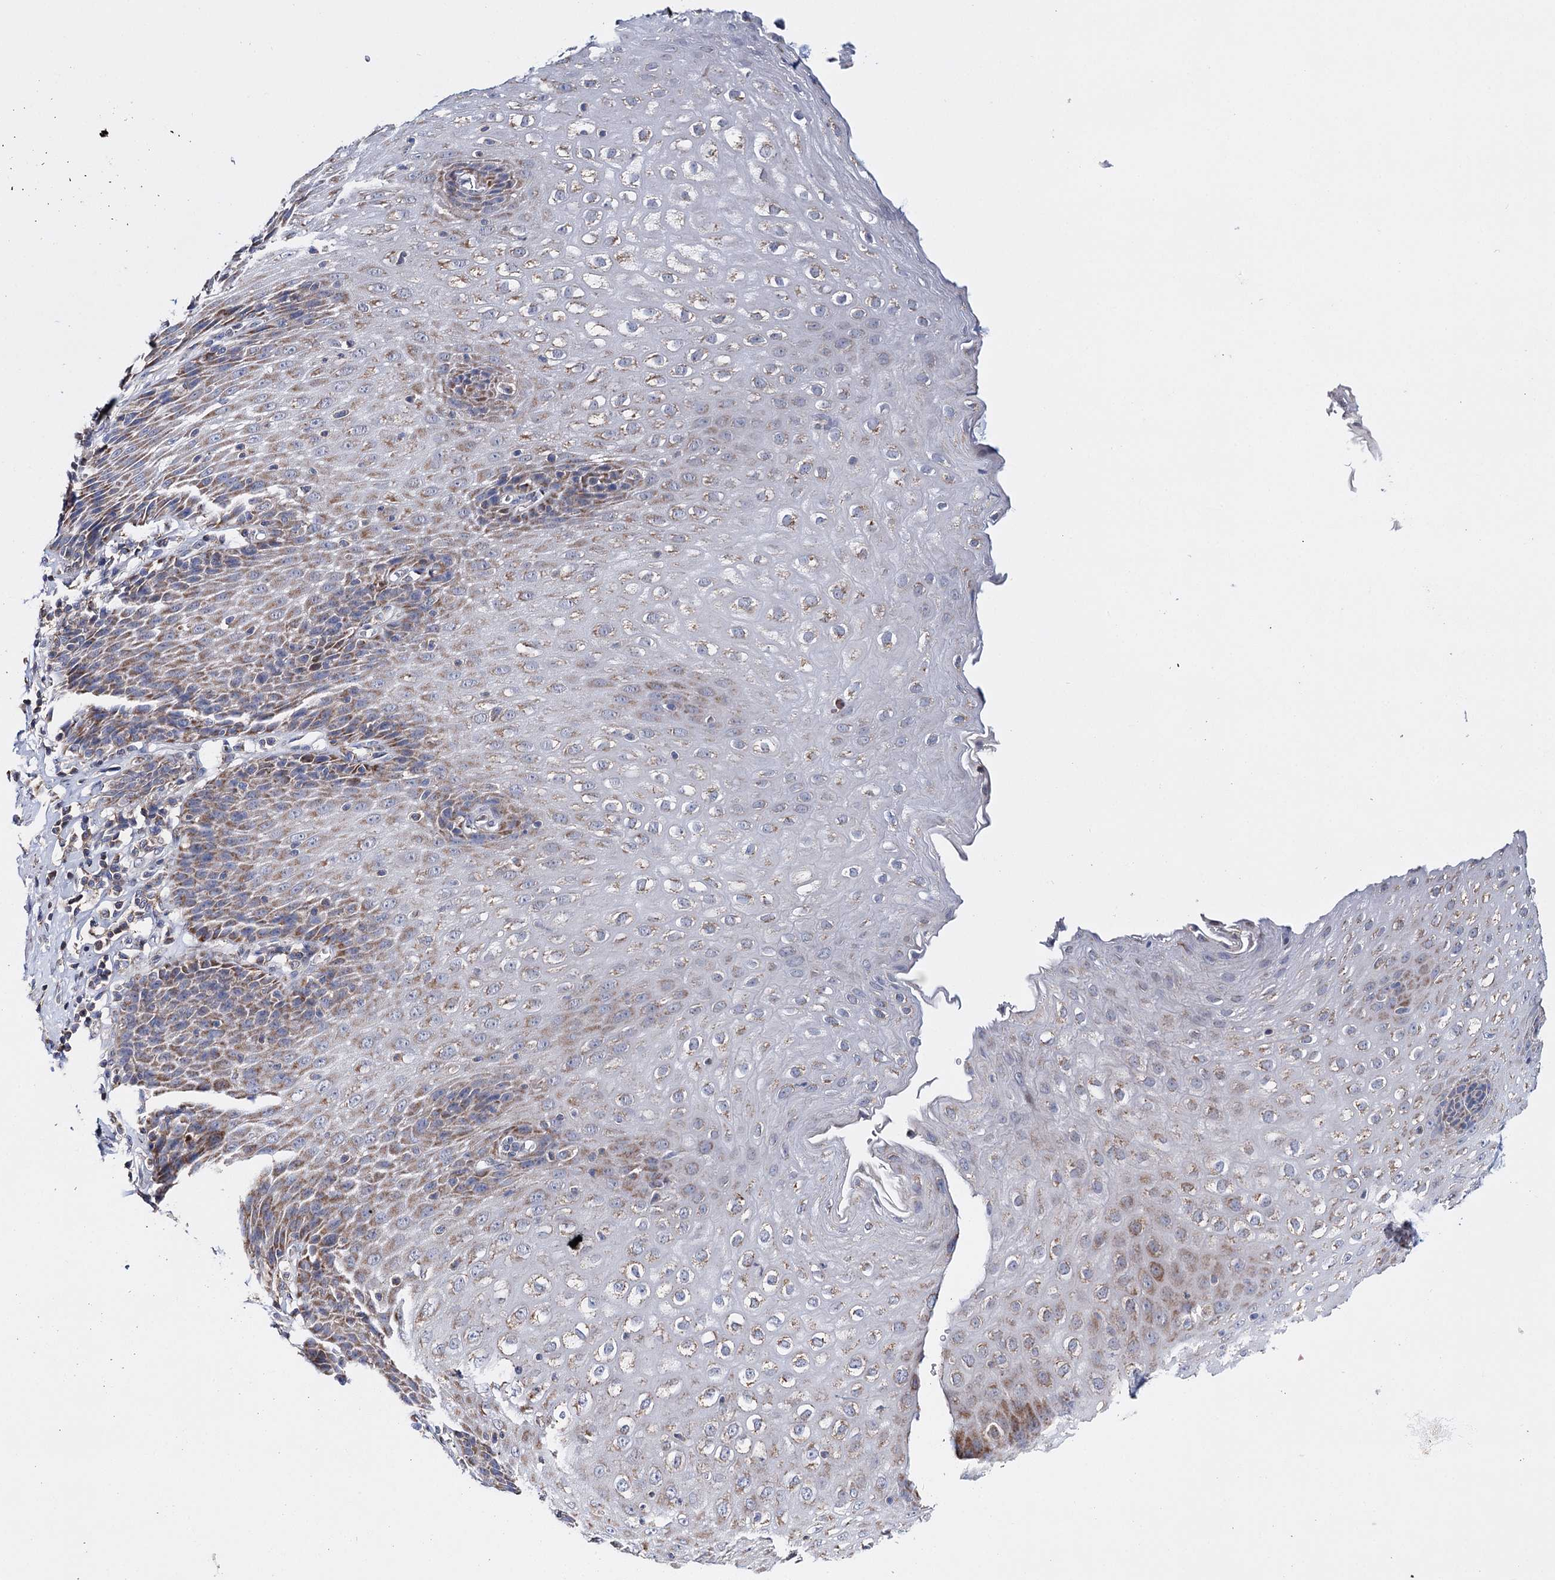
{"staining": {"intensity": "weak", "quantity": "<25%", "location": "cytoplasmic/membranous"}, "tissue": "esophagus", "cell_type": "Squamous epithelial cells", "image_type": "normal", "snomed": [{"axis": "morphology", "description": "Normal tissue, NOS"}, {"axis": "topography", "description": "Esophagus"}], "caption": "This is an IHC micrograph of unremarkable esophagus. There is no expression in squamous epithelial cells.", "gene": "CFAP46", "patient": {"sex": "female", "age": 61}}